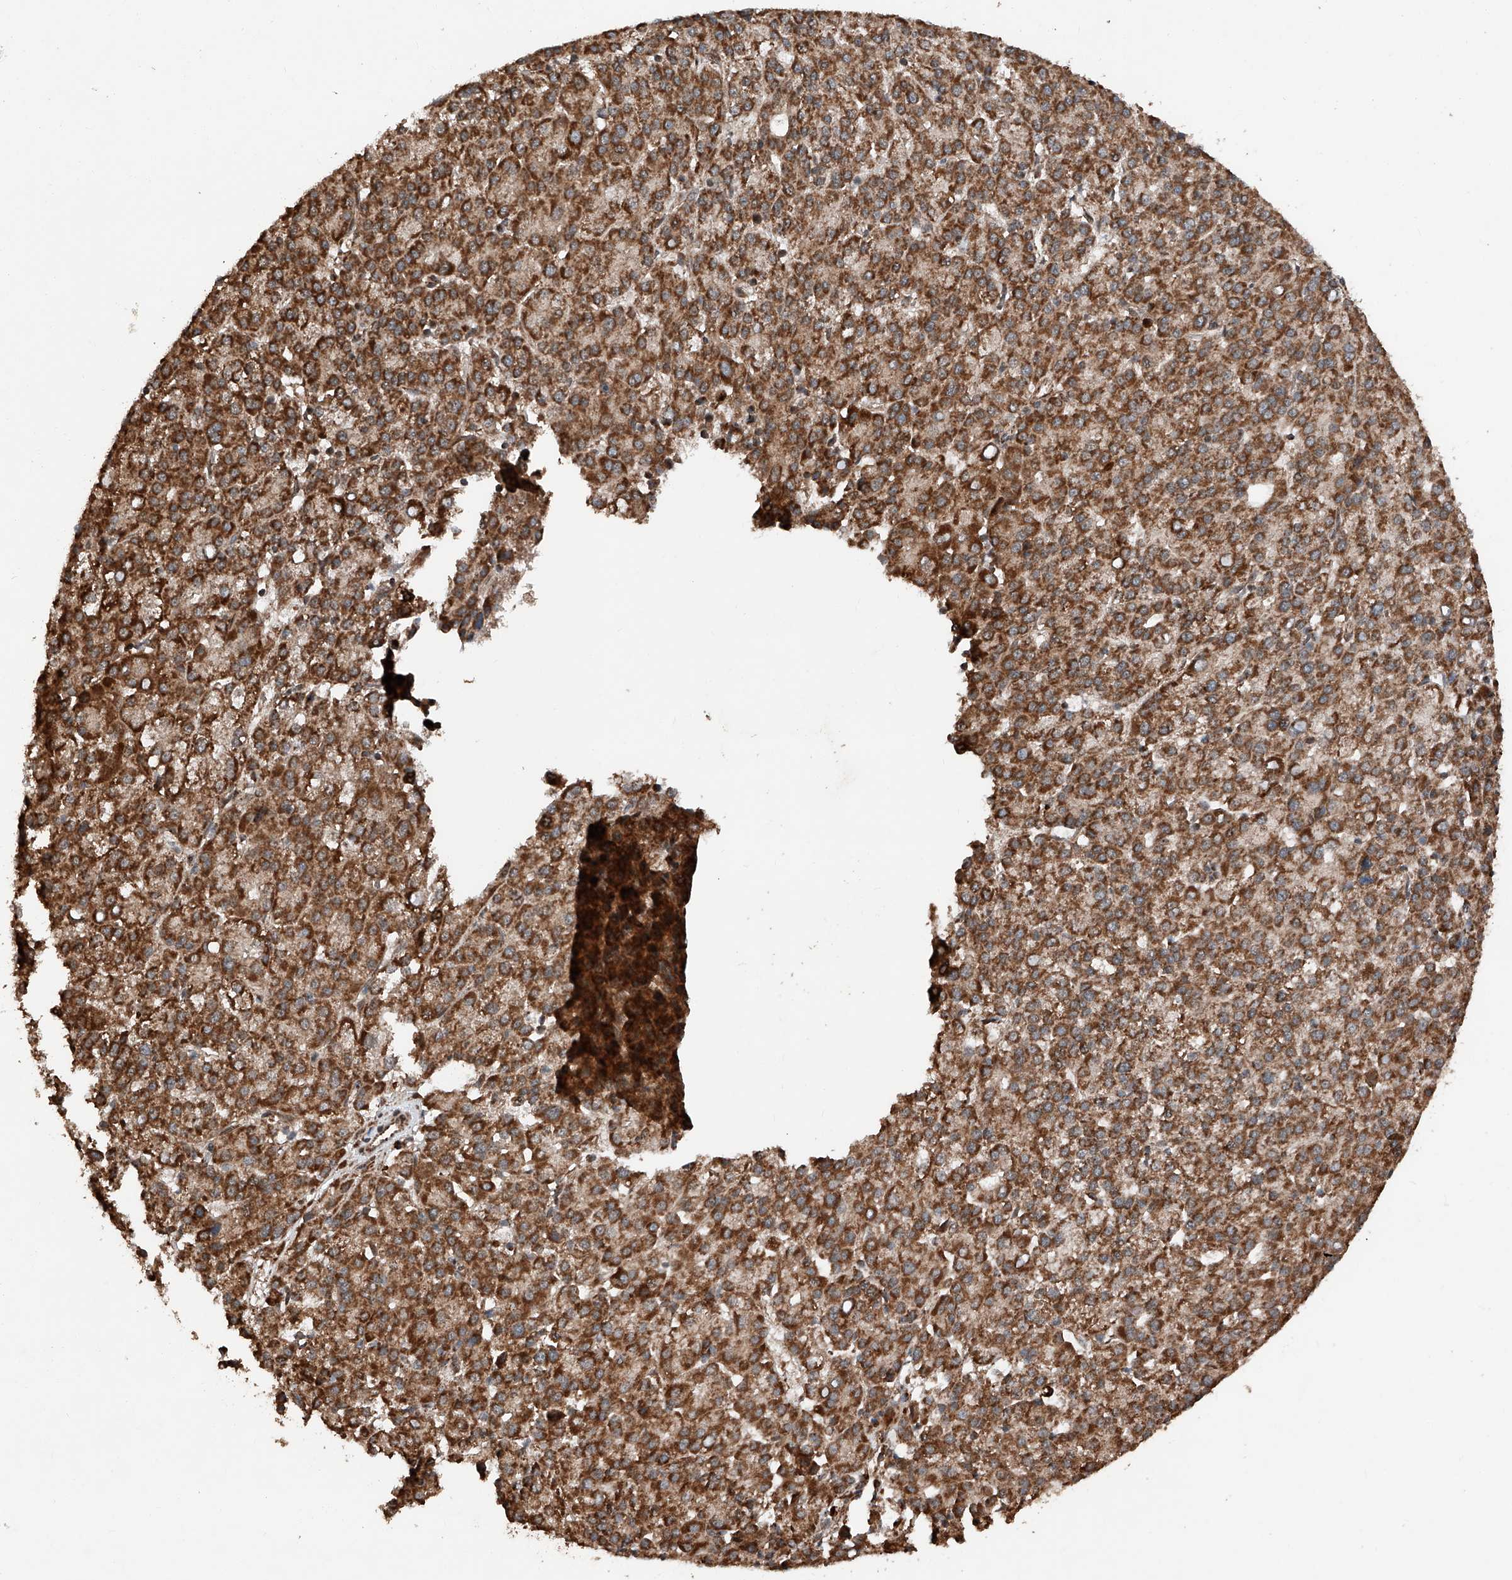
{"staining": {"intensity": "strong", "quantity": ">75%", "location": "cytoplasmic/membranous"}, "tissue": "liver cancer", "cell_type": "Tumor cells", "image_type": "cancer", "snomed": [{"axis": "morphology", "description": "Carcinoma, Hepatocellular, NOS"}, {"axis": "topography", "description": "Liver"}], "caption": "Immunohistochemistry (IHC) of human liver cancer (hepatocellular carcinoma) demonstrates high levels of strong cytoplasmic/membranous expression in approximately >75% of tumor cells.", "gene": "ZSCAN29", "patient": {"sex": "female", "age": 58}}